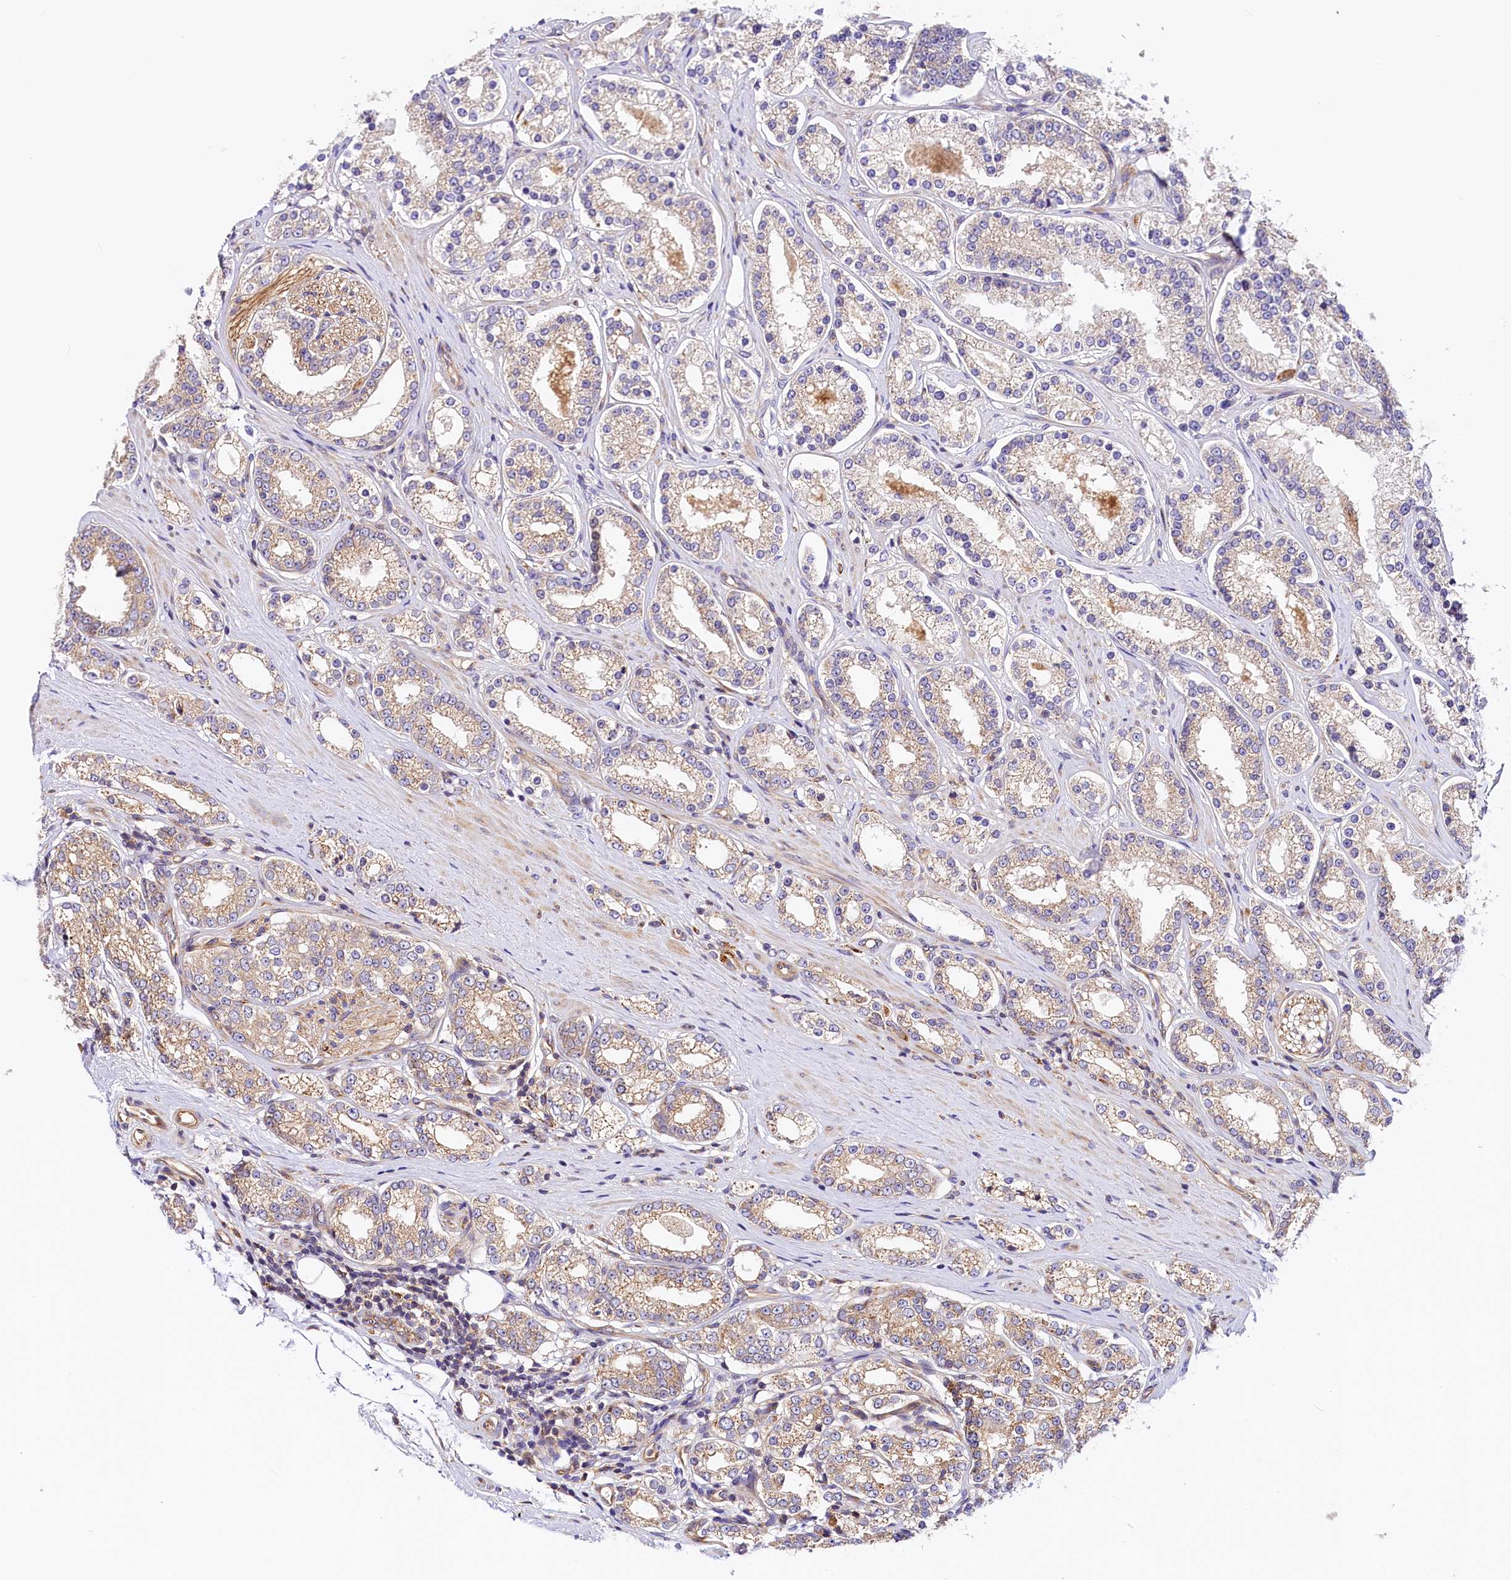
{"staining": {"intensity": "weak", "quantity": "<25%", "location": "cytoplasmic/membranous"}, "tissue": "prostate cancer", "cell_type": "Tumor cells", "image_type": "cancer", "snomed": [{"axis": "morphology", "description": "Normal tissue, NOS"}, {"axis": "morphology", "description": "Adenocarcinoma, High grade"}, {"axis": "topography", "description": "Prostate"}], "caption": "DAB (3,3'-diaminobenzidine) immunohistochemical staining of human prostate cancer displays no significant staining in tumor cells.", "gene": "ARMC6", "patient": {"sex": "male", "age": 83}}